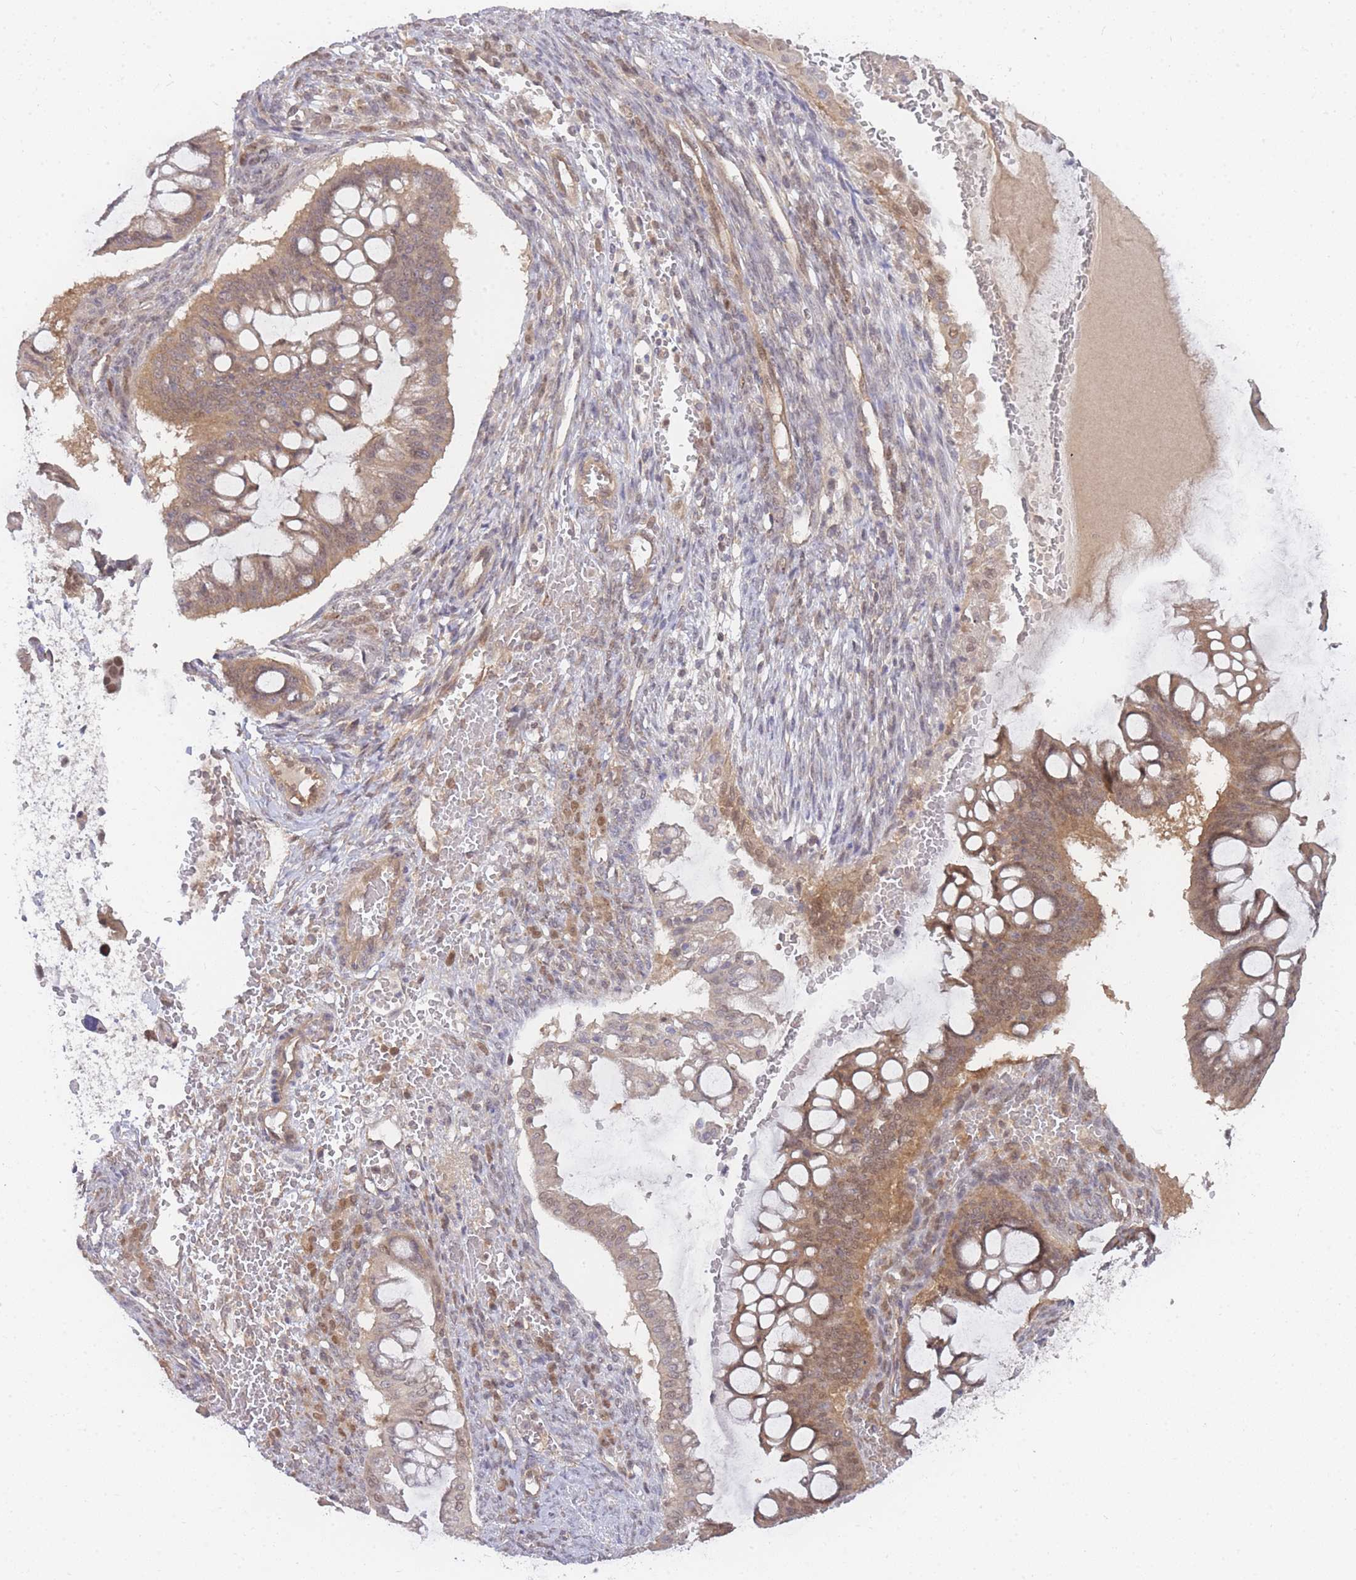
{"staining": {"intensity": "moderate", "quantity": ">75%", "location": "cytoplasmic/membranous,nuclear"}, "tissue": "ovarian cancer", "cell_type": "Tumor cells", "image_type": "cancer", "snomed": [{"axis": "morphology", "description": "Cystadenocarcinoma, mucinous, NOS"}, {"axis": "topography", "description": "Ovary"}], "caption": "The photomicrograph reveals immunohistochemical staining of ovarian cancer (mucinous cystadenocarcinoma). There is moderate cytoplasmic/membranous and nuclear staining is appreciated in approximately >75% of tumor cells. The staining was performed using DAB, with brown indicating positive protein expression. Nuclei are stained blue with hematoxylin.", "gene": "KIAA1191", "patient": {"sex": "female", "age": 73}}